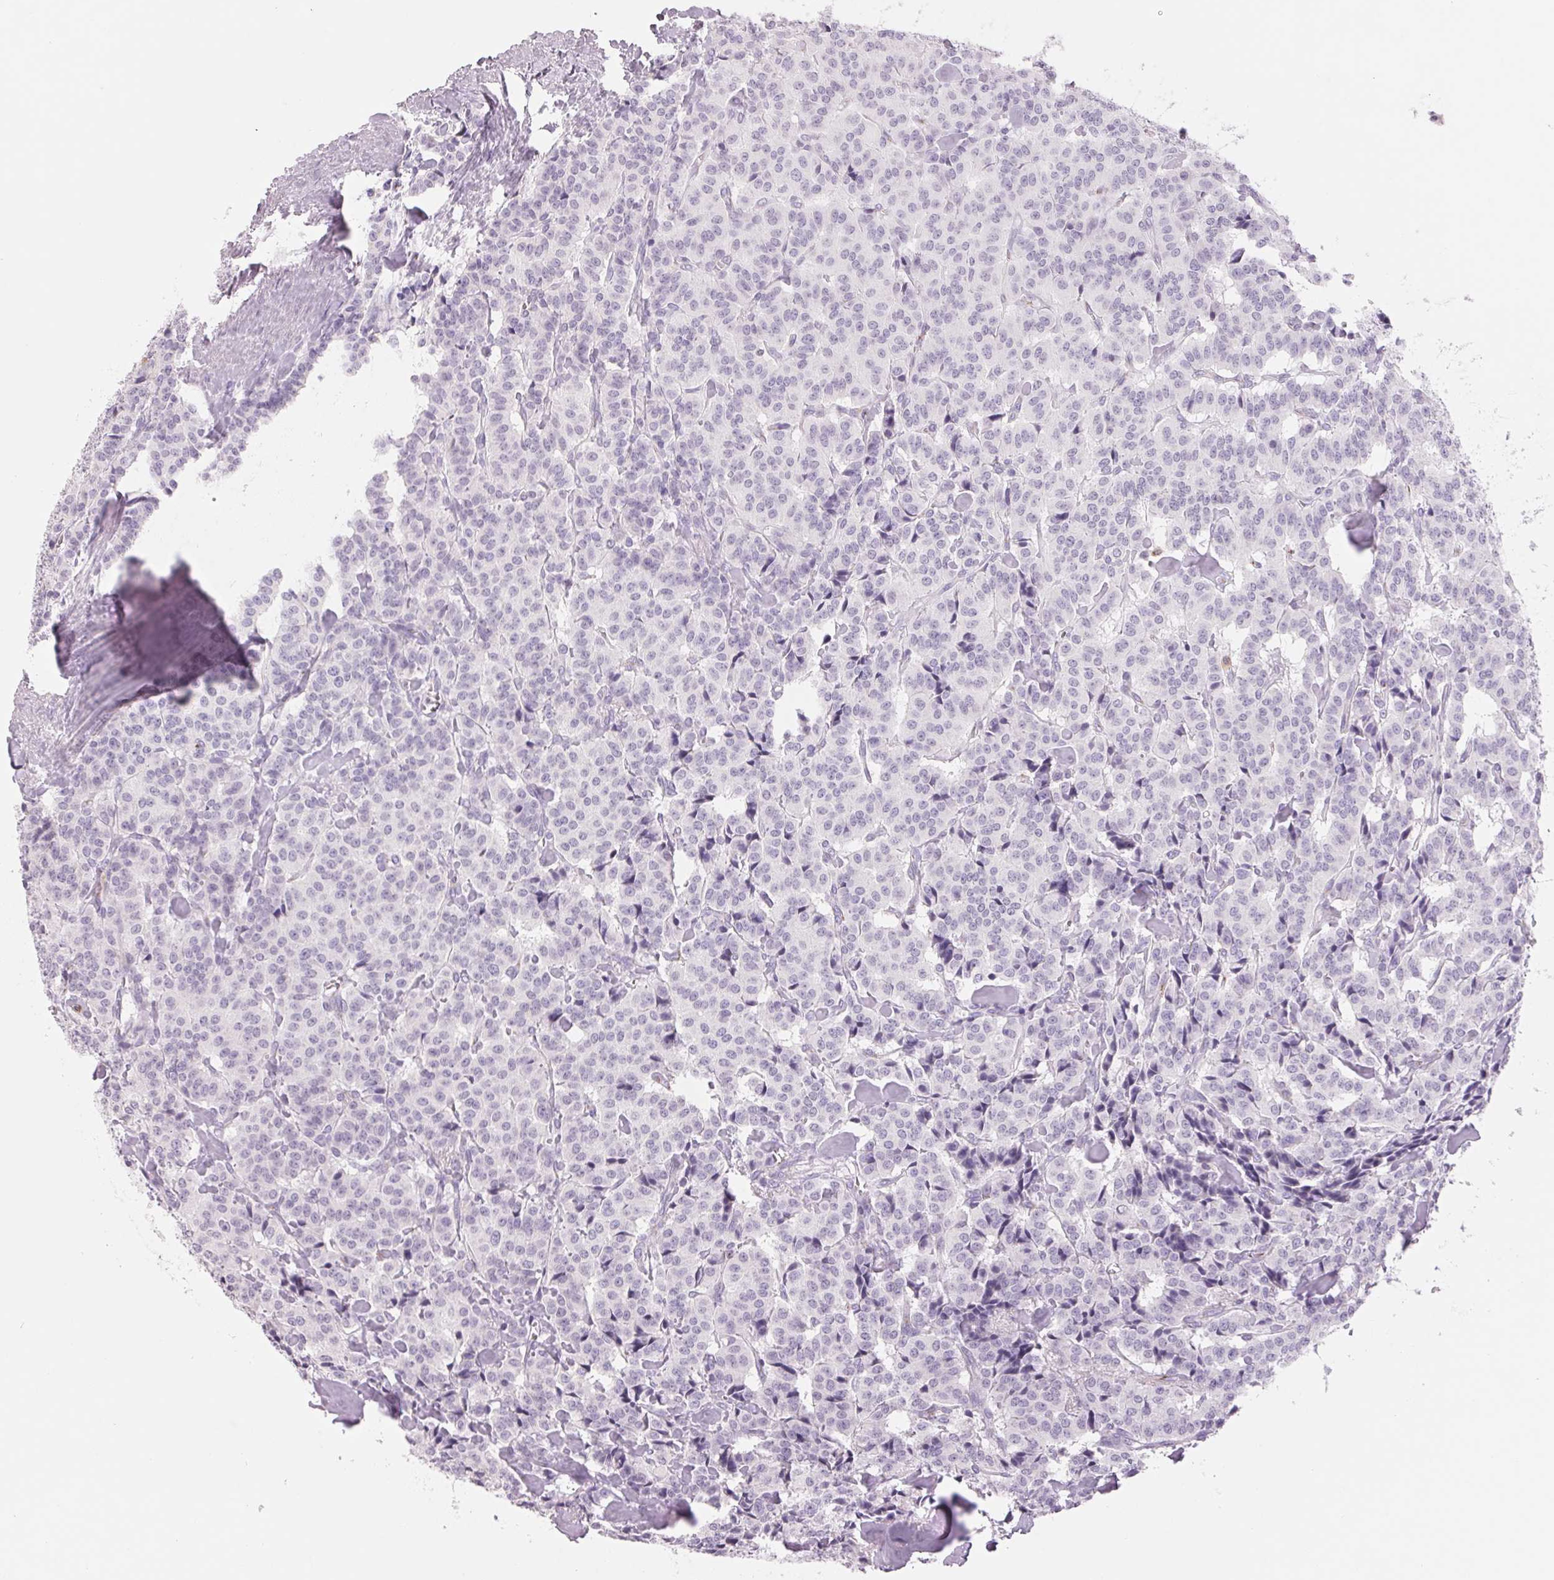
{"staining": {"intensity": "negative", "quantity": "none", "location": "none"}, "tissue": "carcinoid", "cell_type": "Tumor cells", "image_type": "cancer", "snomed": [{"axis": "morphology", "description": "Normal tissue, NOS"}, {"axis": "morphology", "description": "Carcinoid, malignant, NOS"}, {"axis": "topography", "description": "Lung"}], "caption": "Photomicrograph shows no protein positivity in tumor cells of carcinoid tissue.", "gene": "GALNT7", "patient": {"sex": "female", "age": 46}}